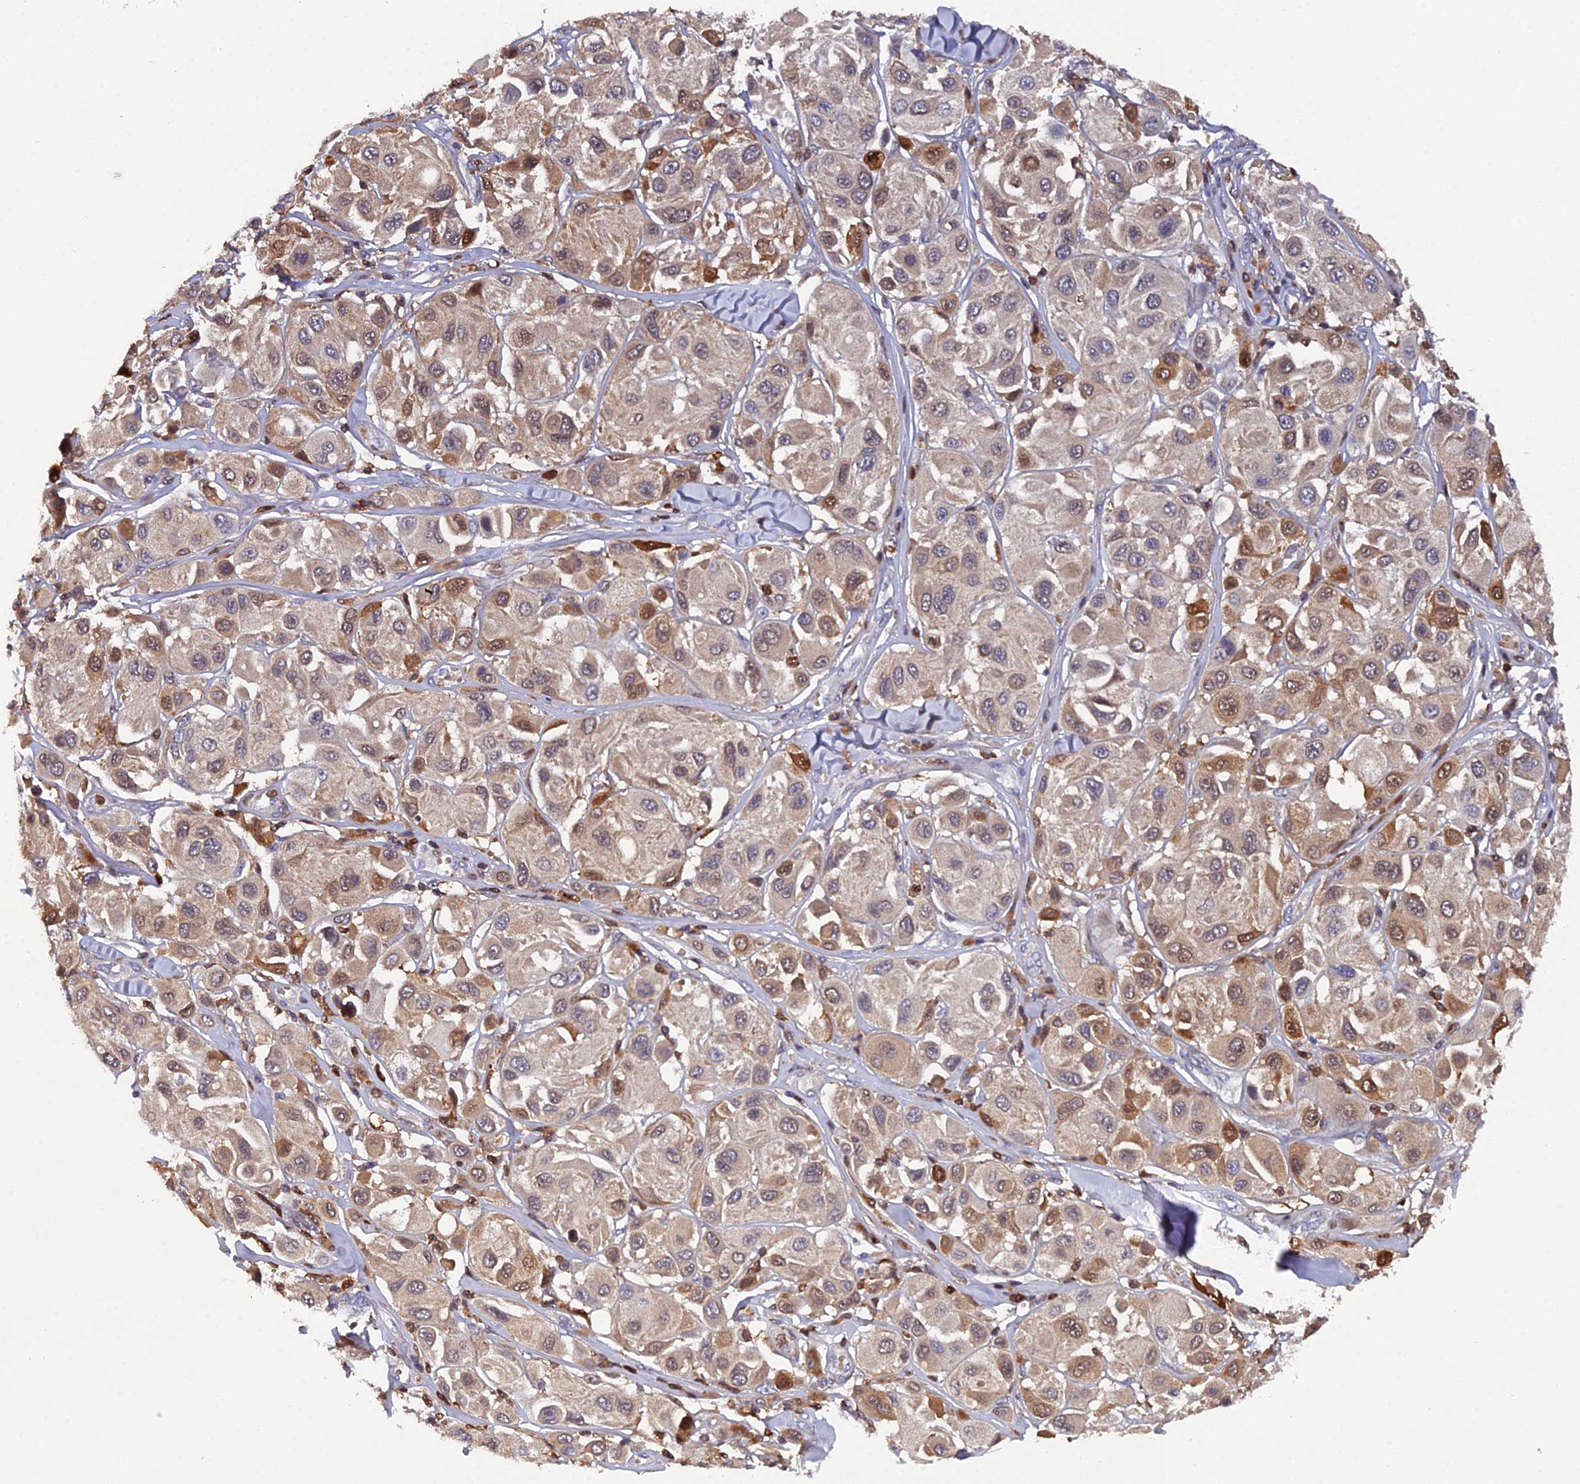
{"staining": {"intensity": "moderate", "quantity": "25%-75%", "location": "cytoplasmic/membranous,nuclear"}, "tissue": "melanoma", "cell_type": "Tumor cells", "image_type": "cancer", "snomed": [{"axis": "morphology", "description": "Malignant melanoma, Metastatic site"}, {"axis": "topography", "description": "Skin"}], "caption": "IHC of melanoma exhibits medium levels of moderate cytoplasmic/membranous and nuclear positivity in approximately 25%-75% of tumor cells.", "gene": "GALK2", "patient": {"sex": "male", "age": 41}}